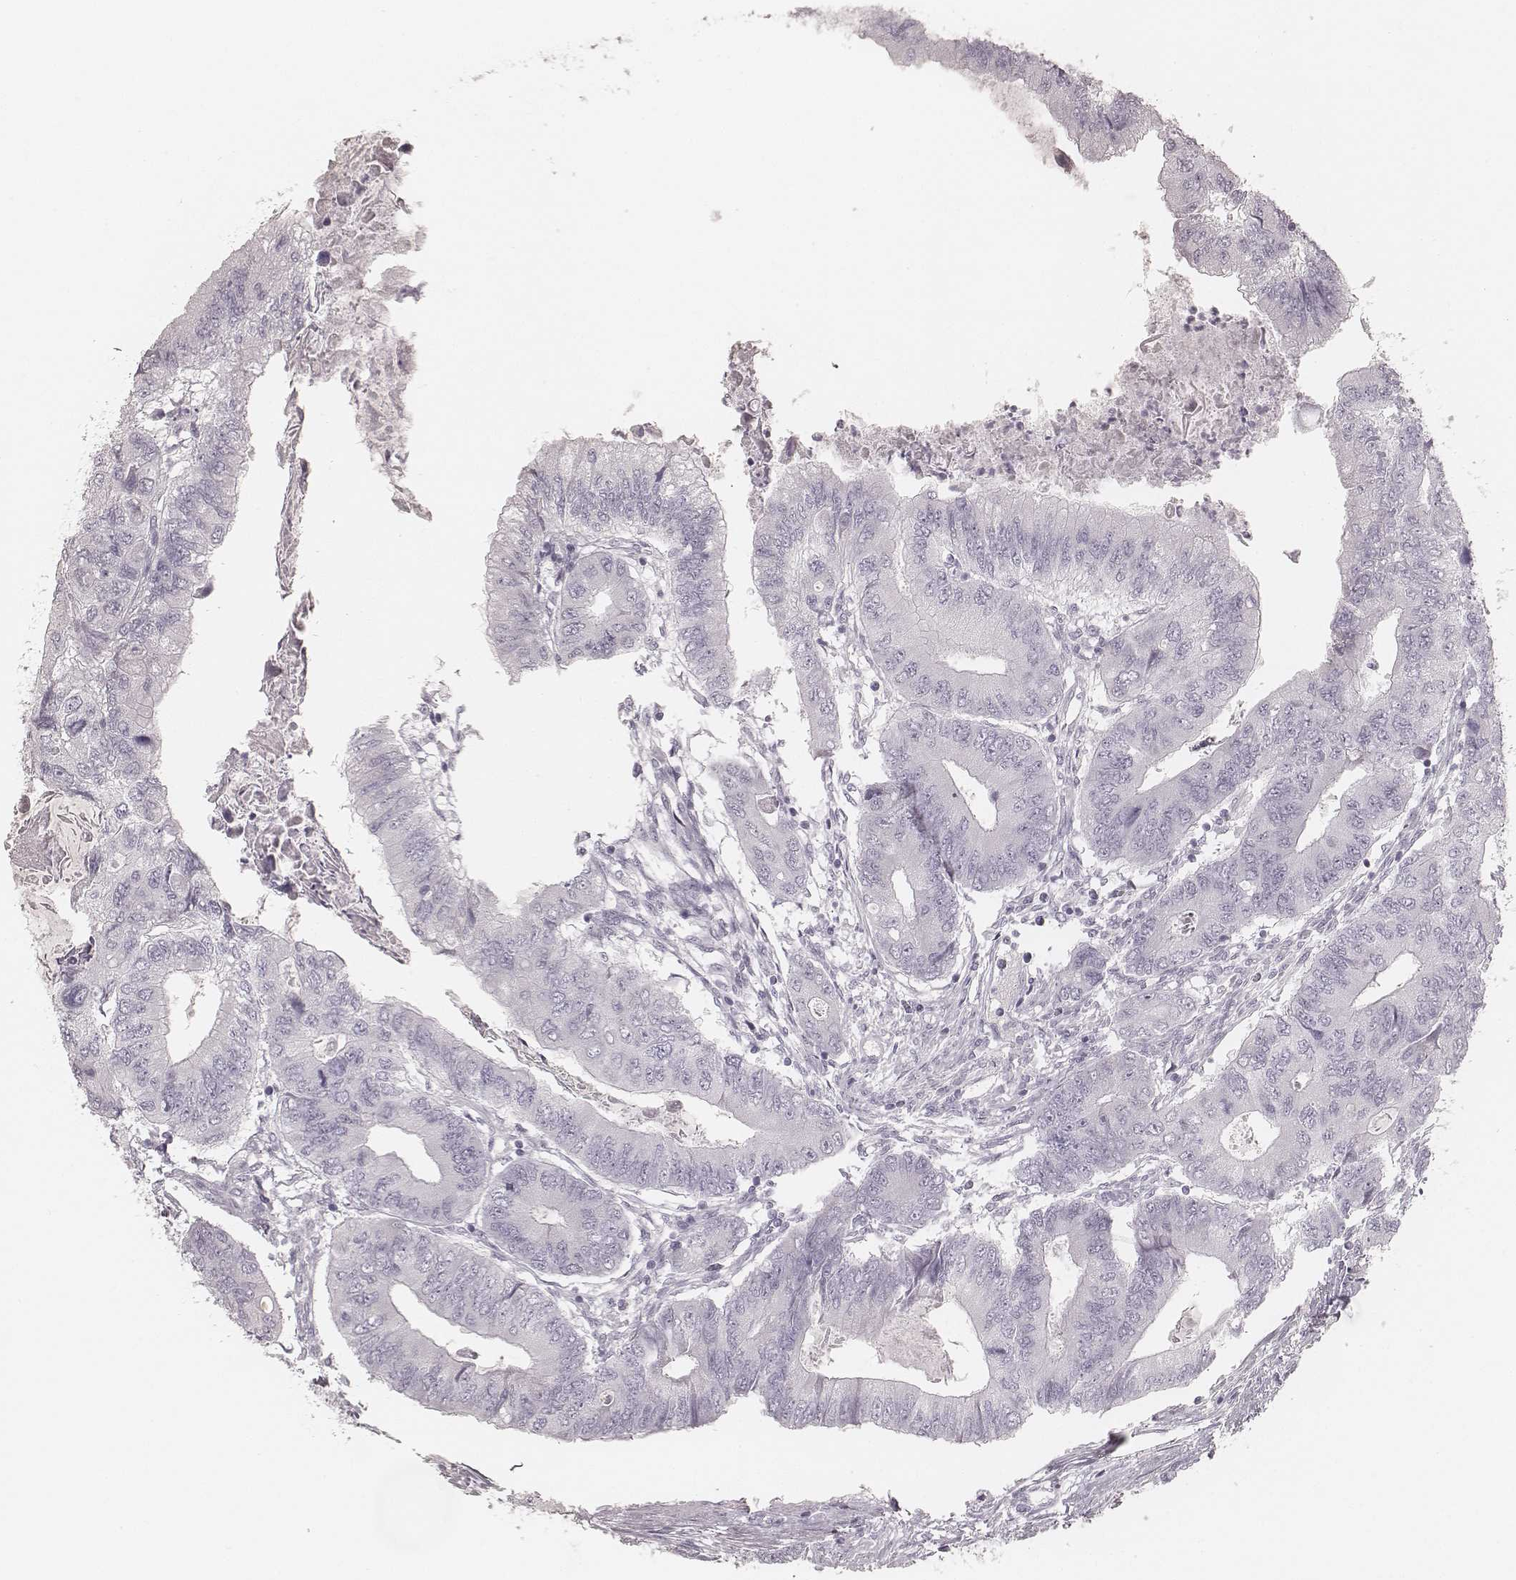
{"staining": {"intensity": "negative", "quantity": "none", "location": "none"}, "tissue": "colorectal cancer", "cell_type": "Tumor cells", "image_type": "cancer", "snomed": [{"axis": "morphology", "description": "Adenocarcinoma, NOS"}, {"axis": "topography", "description": "Colon"}], "caption": "Protein analysis of colorectal adenocarcinoma exhibits no significant staining in tumor cells.", "gene": "KRT72", "patient": {"sex": "male", "age": 53}}